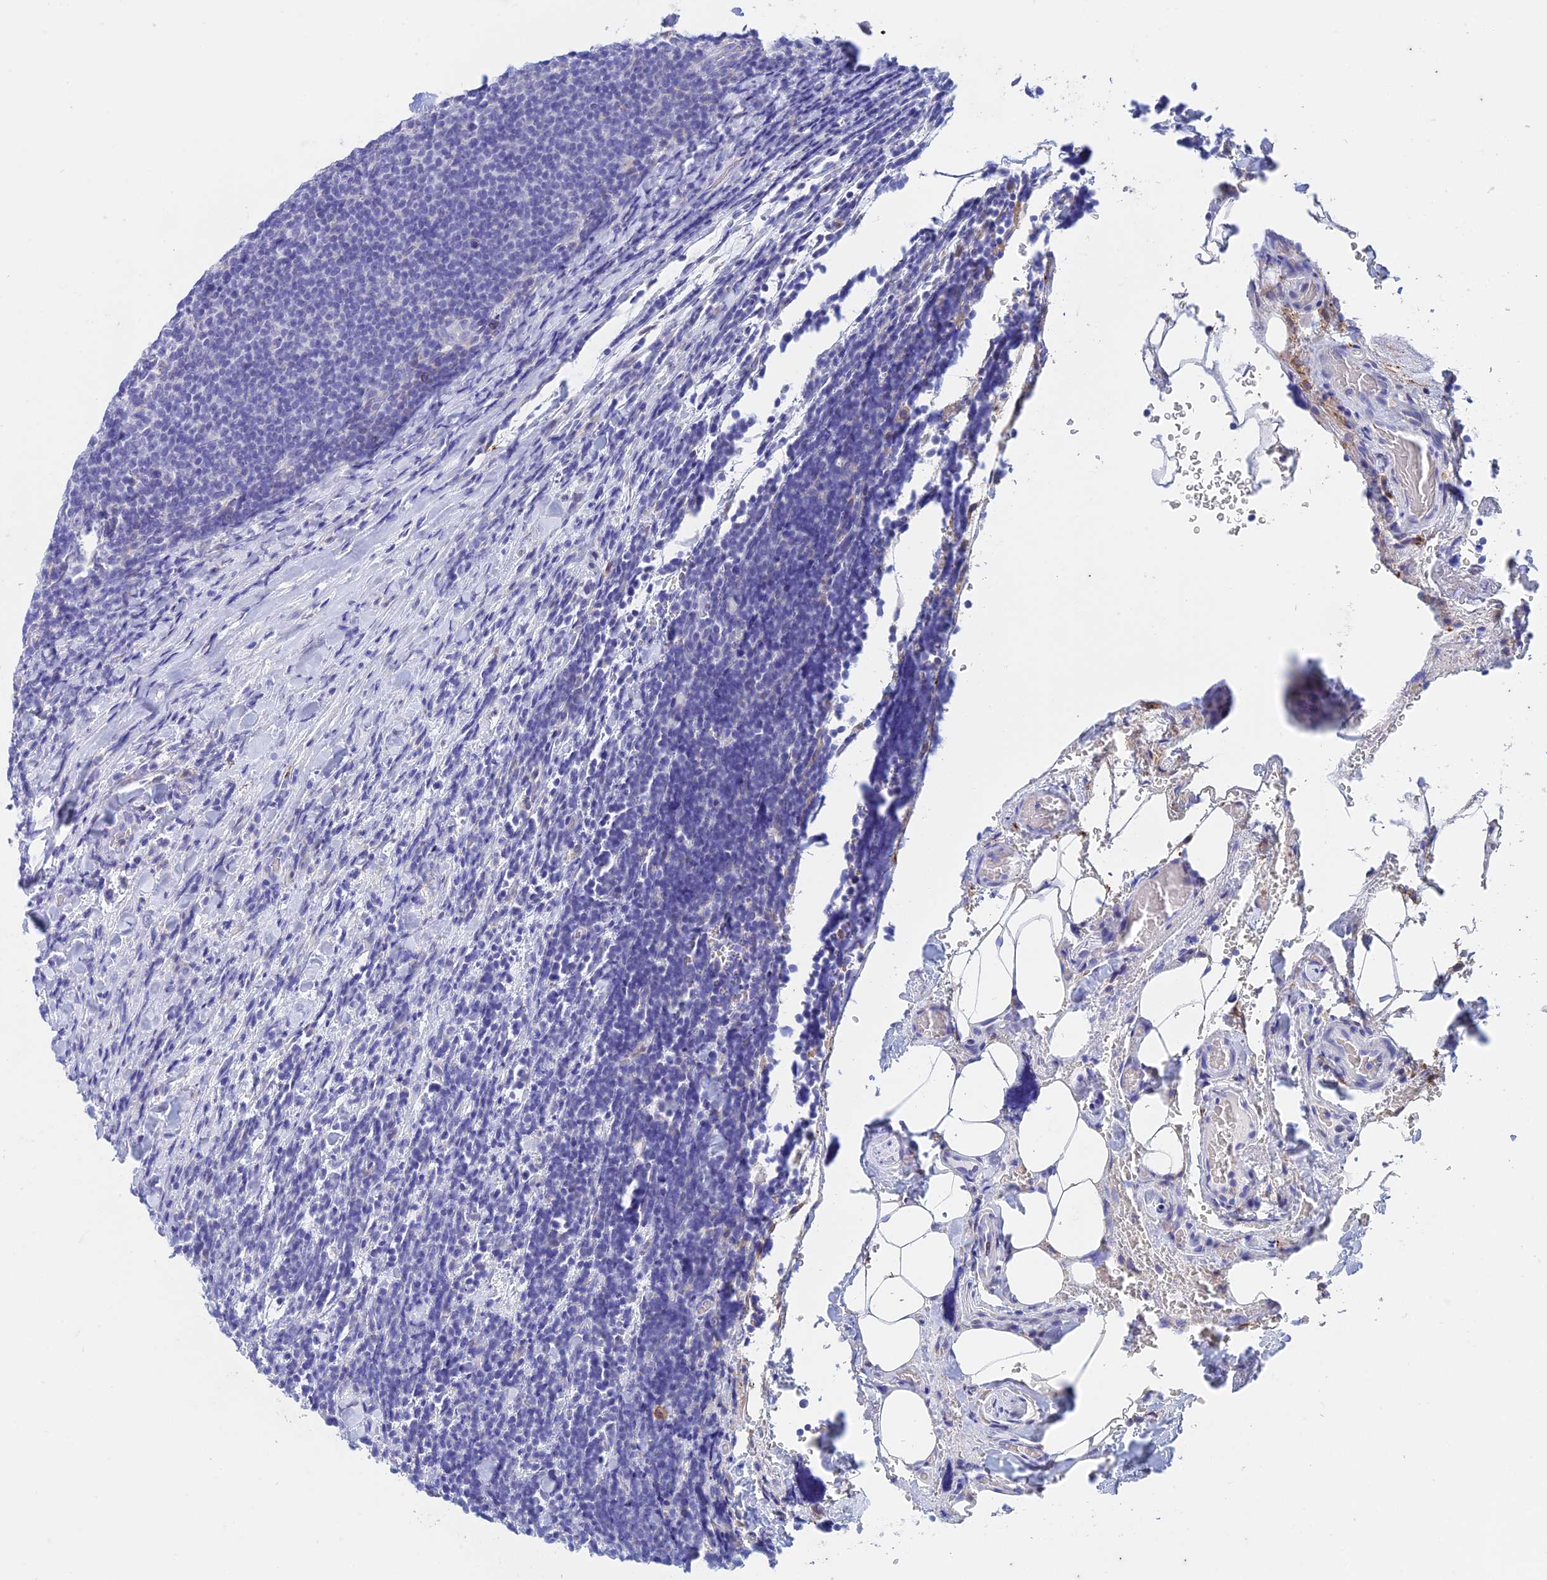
{"staining": {"intensity": "negative", "quantity": "none", "location": "none"}, "tissue": "lymphoma", "cell_type": "Tumor cells", "image_type": "cancer", "snomed": [{"axis": "morphology", "description": "Malignant lymphoma, non-Hodgkin's type, Low grade"}, {"axis": "topography", "description": "Lymph node"}], "caption": "IHC photomicrograph of low-grade malignant lymphoma, non-Hodgkin's type stained for a protein (brown), which demonstrates no positivity in tumor cells.", "gene": "FGF7", "patient": {"sex": "male", "age": 66}}